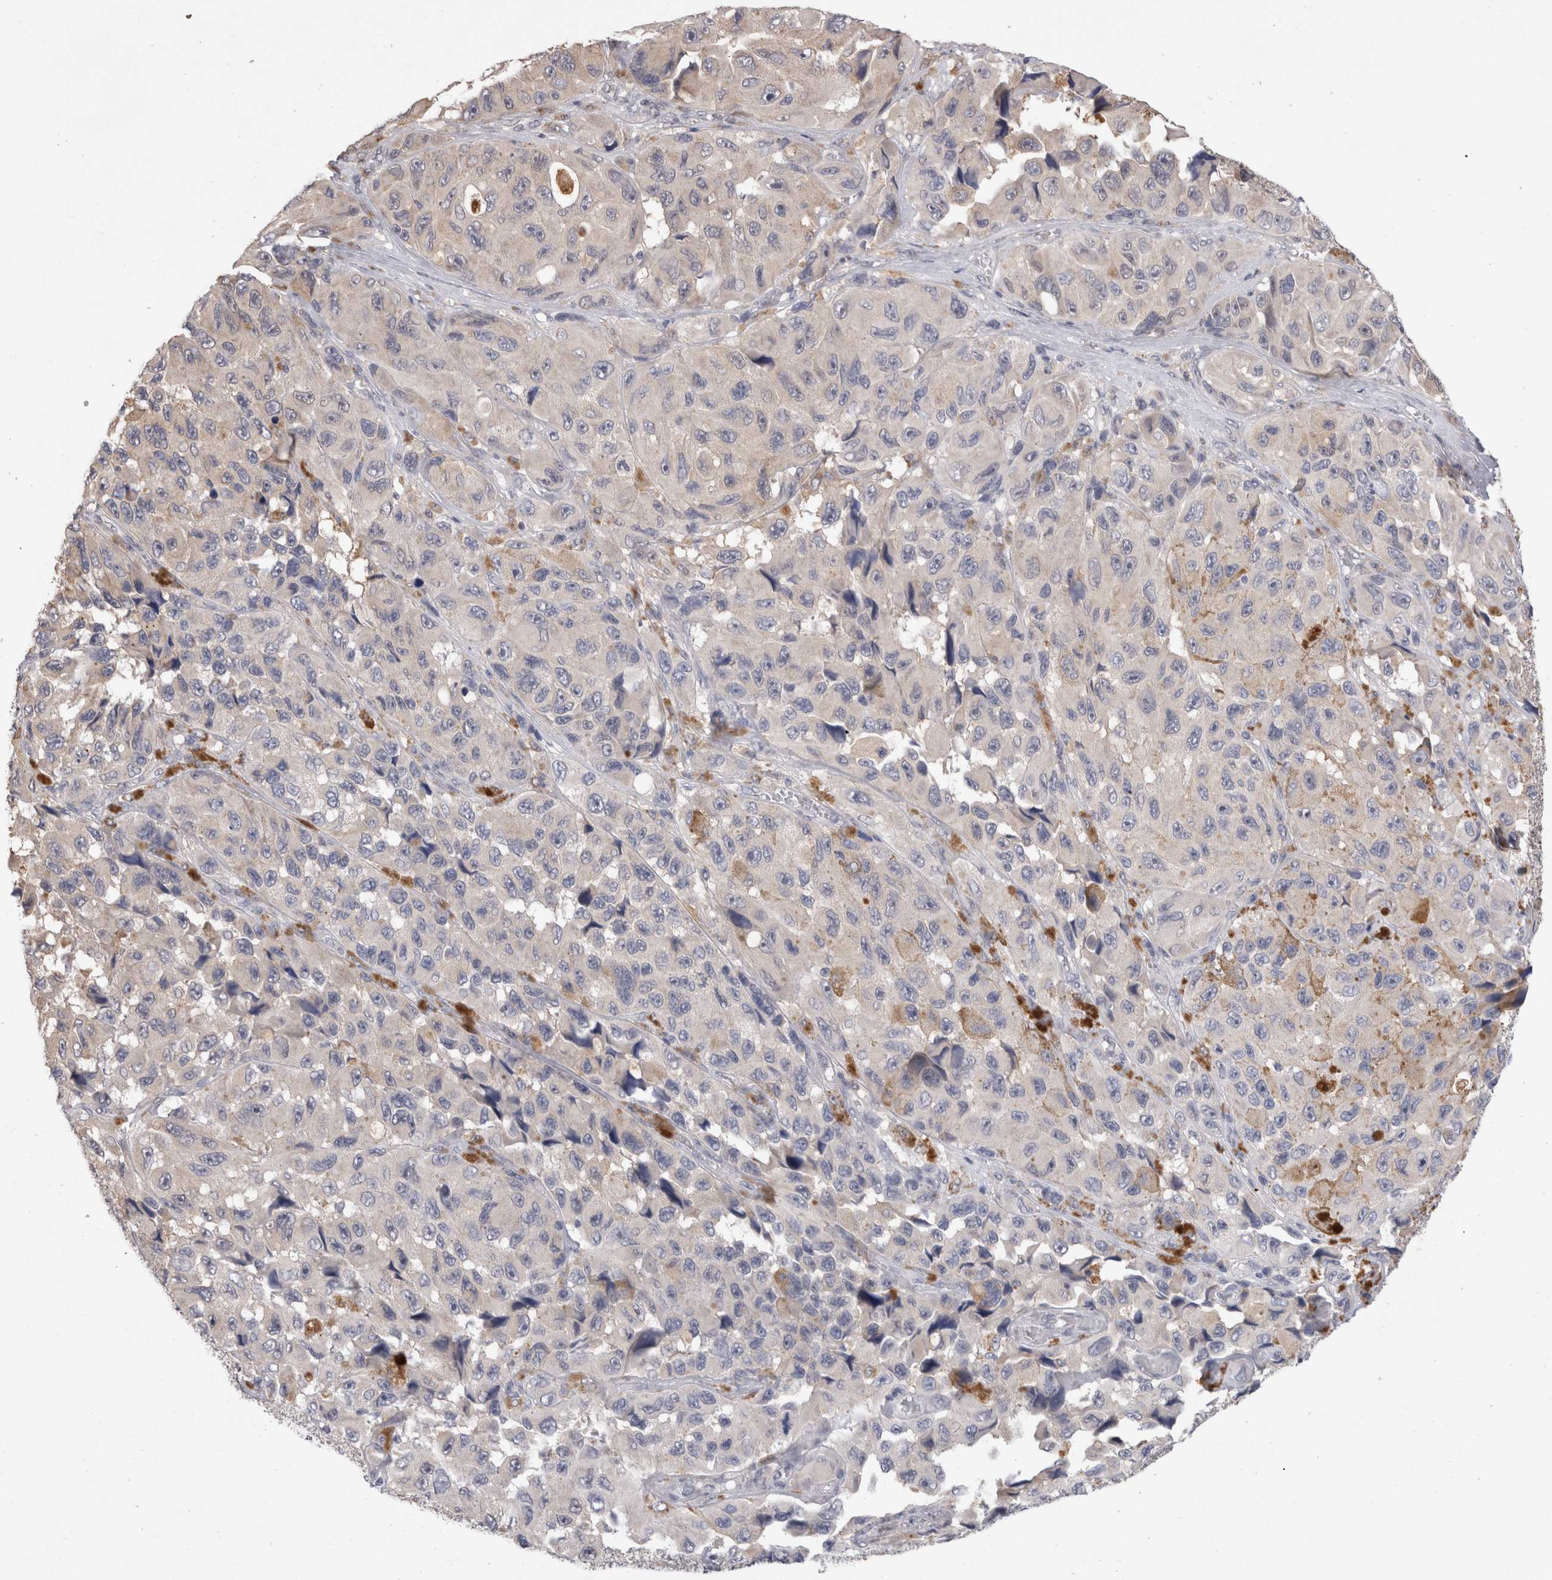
{"staining": {"intensity": "negative", "quantity": "none", "location": "none"}, "tissue": "melanoma", "cell_type": "Tumor cells", "image_type": "cancer", "snomed": [{"axis": "morphology", "description": "Malignant melanoma, NOS"}, {"axis": "topography", "description": "Skin"}], "caption": "Immunohistochemistry (IHC) photomicrograph of neoplastic tissue: melanoma stained with DAB (3,3'-diaminobenzidine) shows no significant protein staining in tumor cells. (Brightfield microscopy of DAB immunohistochemistry (IHC) at high magnification).", "gene": "VSIG4", "patient": {"sex": "female", "age": 73}}